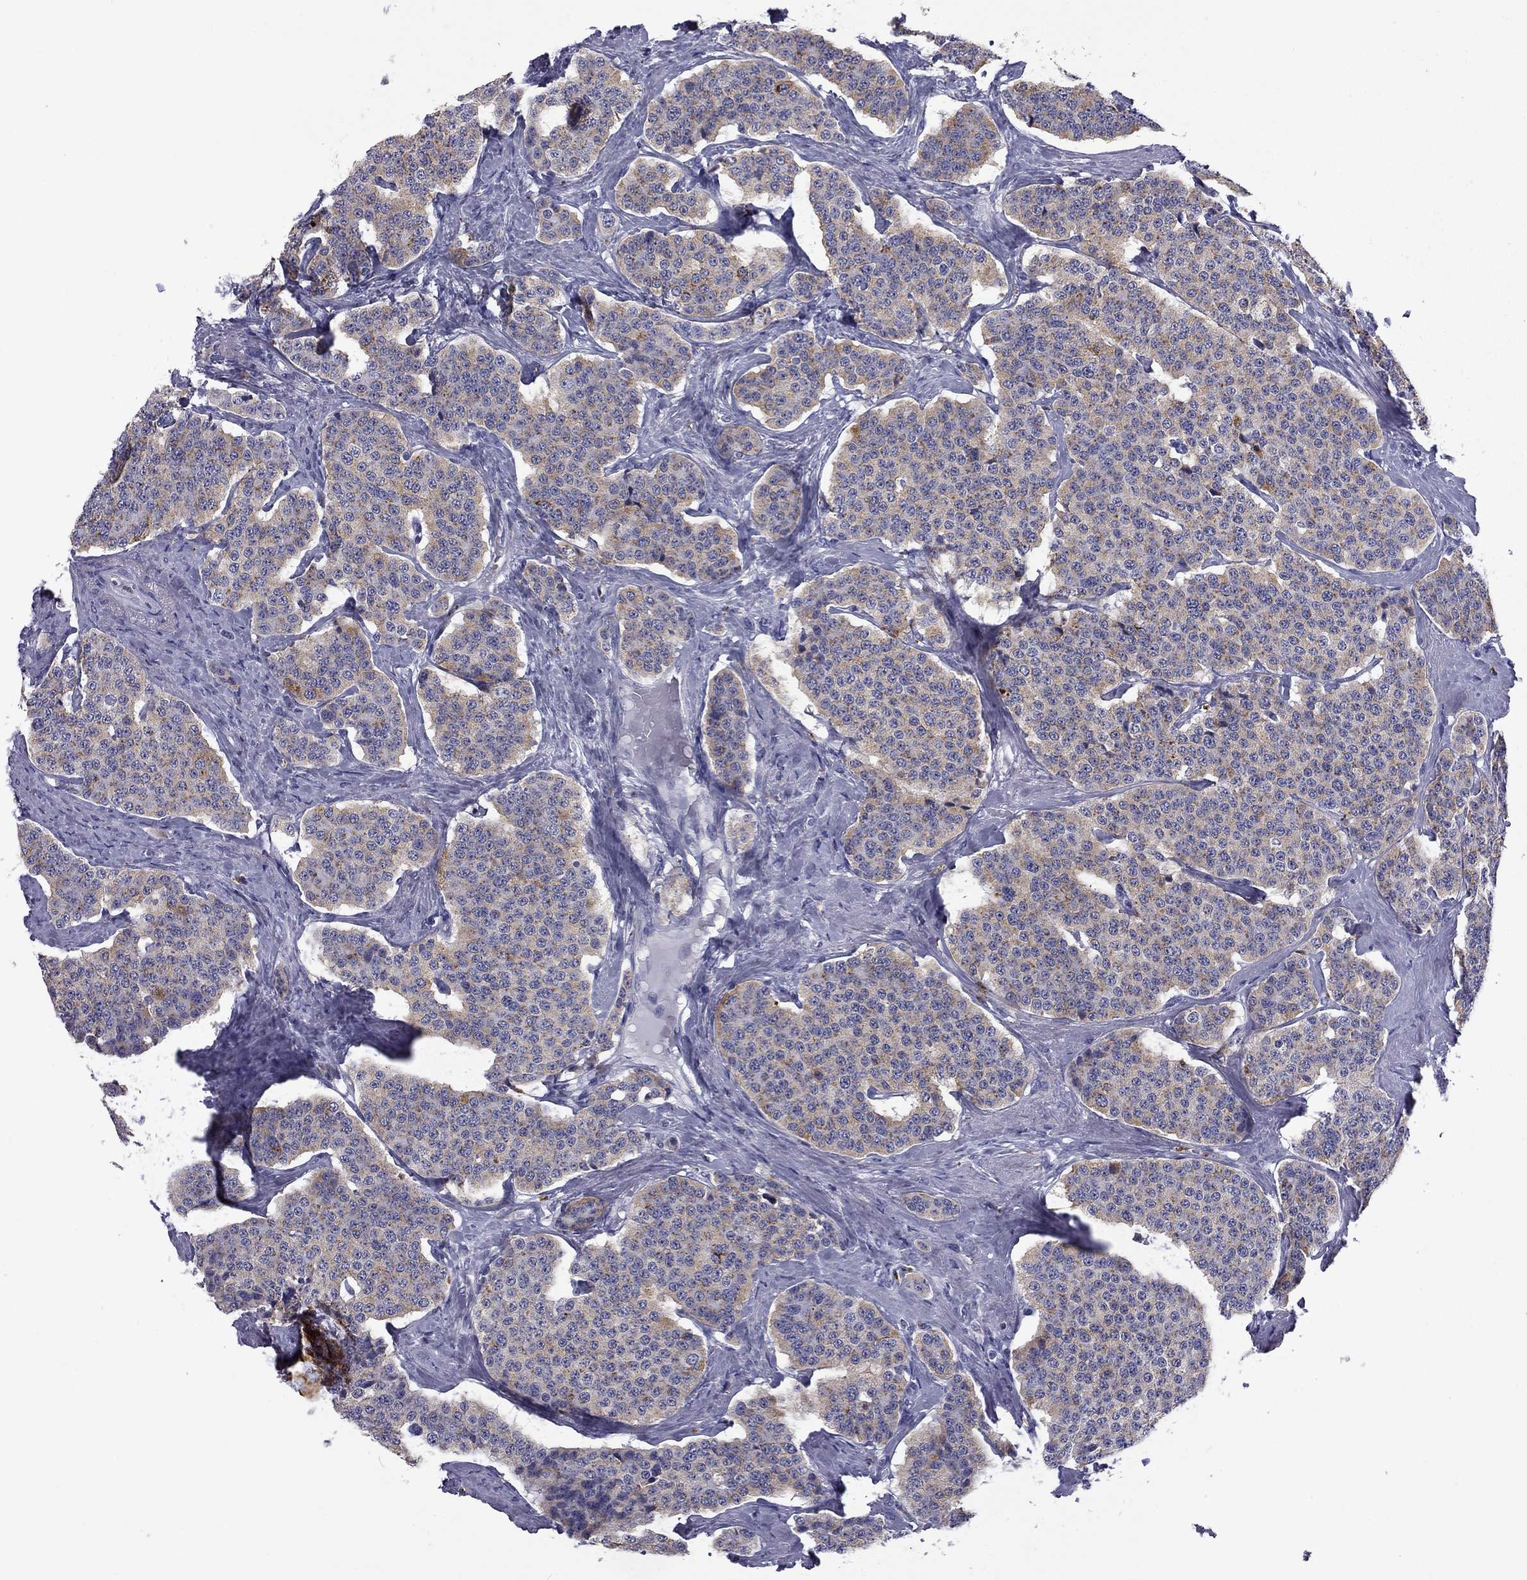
{"staining": {"intensity": "weak", "quantity": "<25%", "location": "cytoplasmic/membranous"}, "tissue": "carcinoid", "cell_type": "Tumor cells", "image_type": "cancer", "snomed": [{"axis": "morphology", "description": "Carcinoid, malignant, NOS"}, {"axis": "topography", "description": "Small intestine"}], "caption": "Tumor cells are negative for brown protein staining in carcinoid.", "gene": "MADCAM1", "patient": {"sex": "female", "age": 58}}